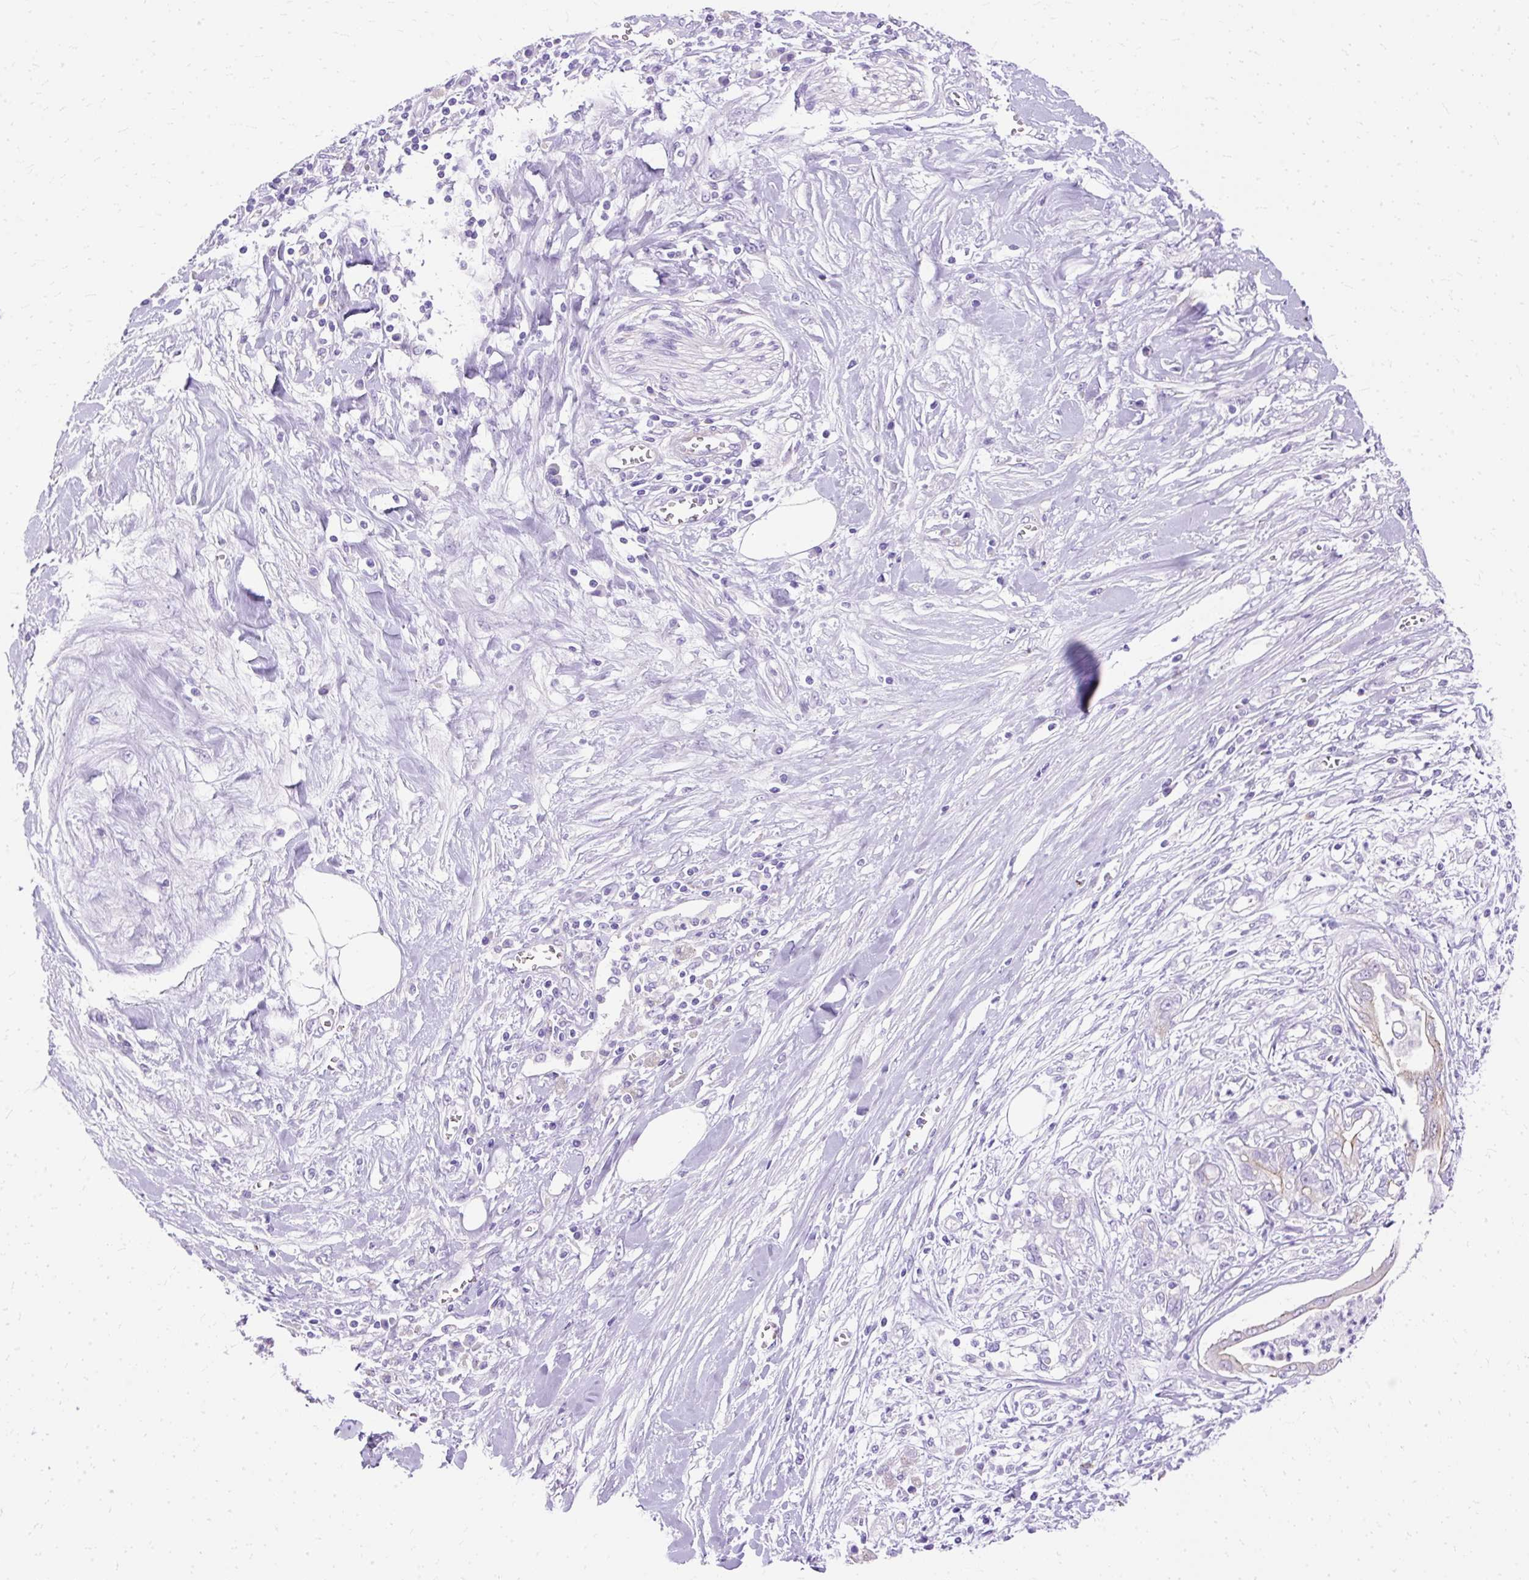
{"staining": {"intensity": "negative", "quantity": "none", "location": "none"}, "tissue": "pancreatic cancer", "cell_type": "Tumor cells", "image_type": "cancer", "snomed": [{"axis": "morphology", "description": "Adenocarcinoma, NOS"}, {"axis": "topography", "description": "Pancreas"}], "caption": "High power microscopy photomicrograph of an IHC photomicrograph of pancreatic adenocarcinoma, revealing no significant staining in tumor cells.", "gene": "MYO6", "patient": {"sex": "female", "age": 56}}